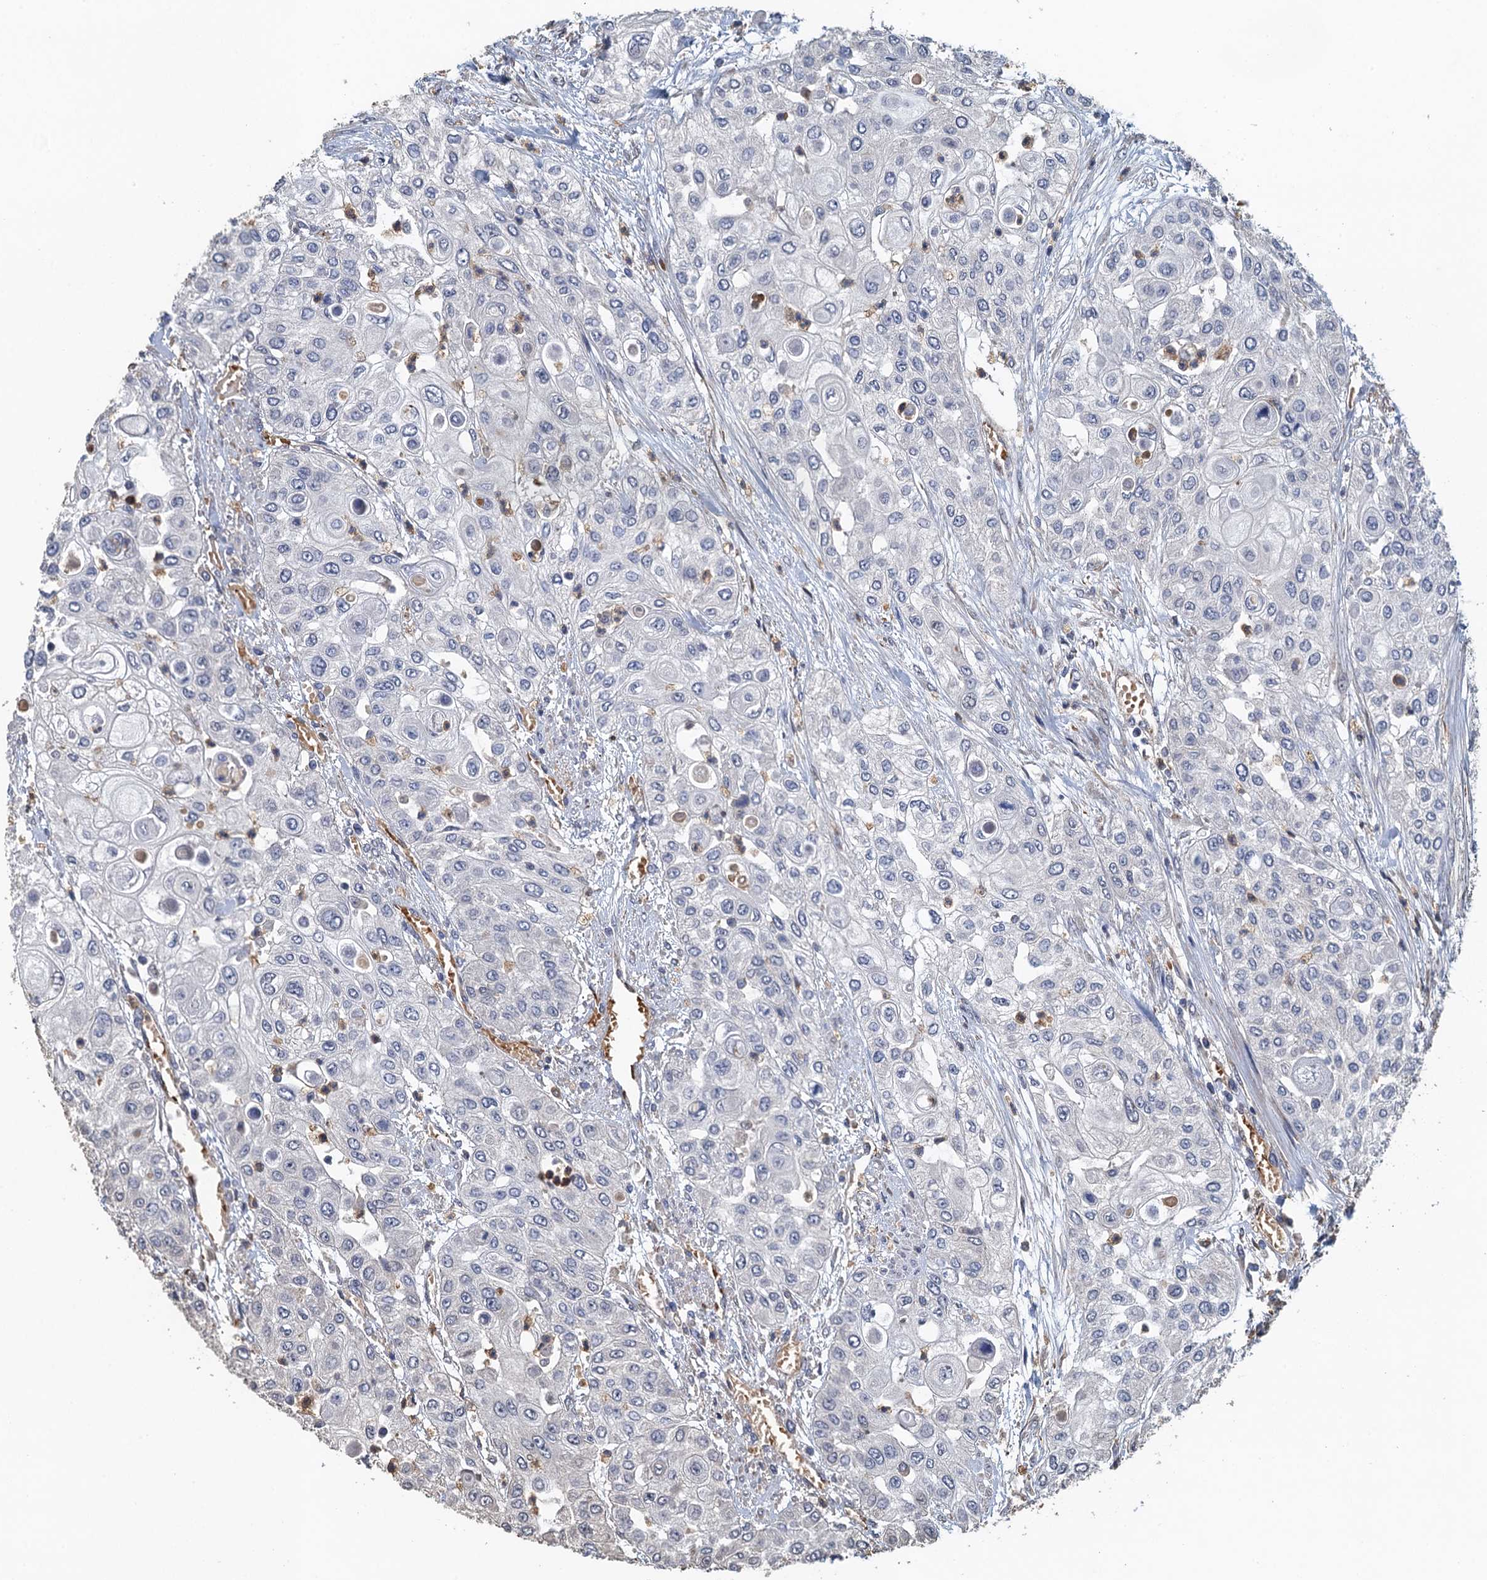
{"staining": {"intensity": "negative", "quantity": "none", "location": "none"}, "tissue": "urothelial cancer", "cell_type": "Tumor cells", "image_type": "cancer", "snomed": [{"axis": "morphology", "description": "Urothelial carcinoma, High grade"}, {"axis": "topography", "description": "Urinary bladder"}], "caption": "The micrograph displays no significant staining in tumor cells of urothelial carcinoma (high-grade). Nuclei are stained in blue.", "gene": "ACSBG1", "patient": {"sex": "female", "age": 79}}